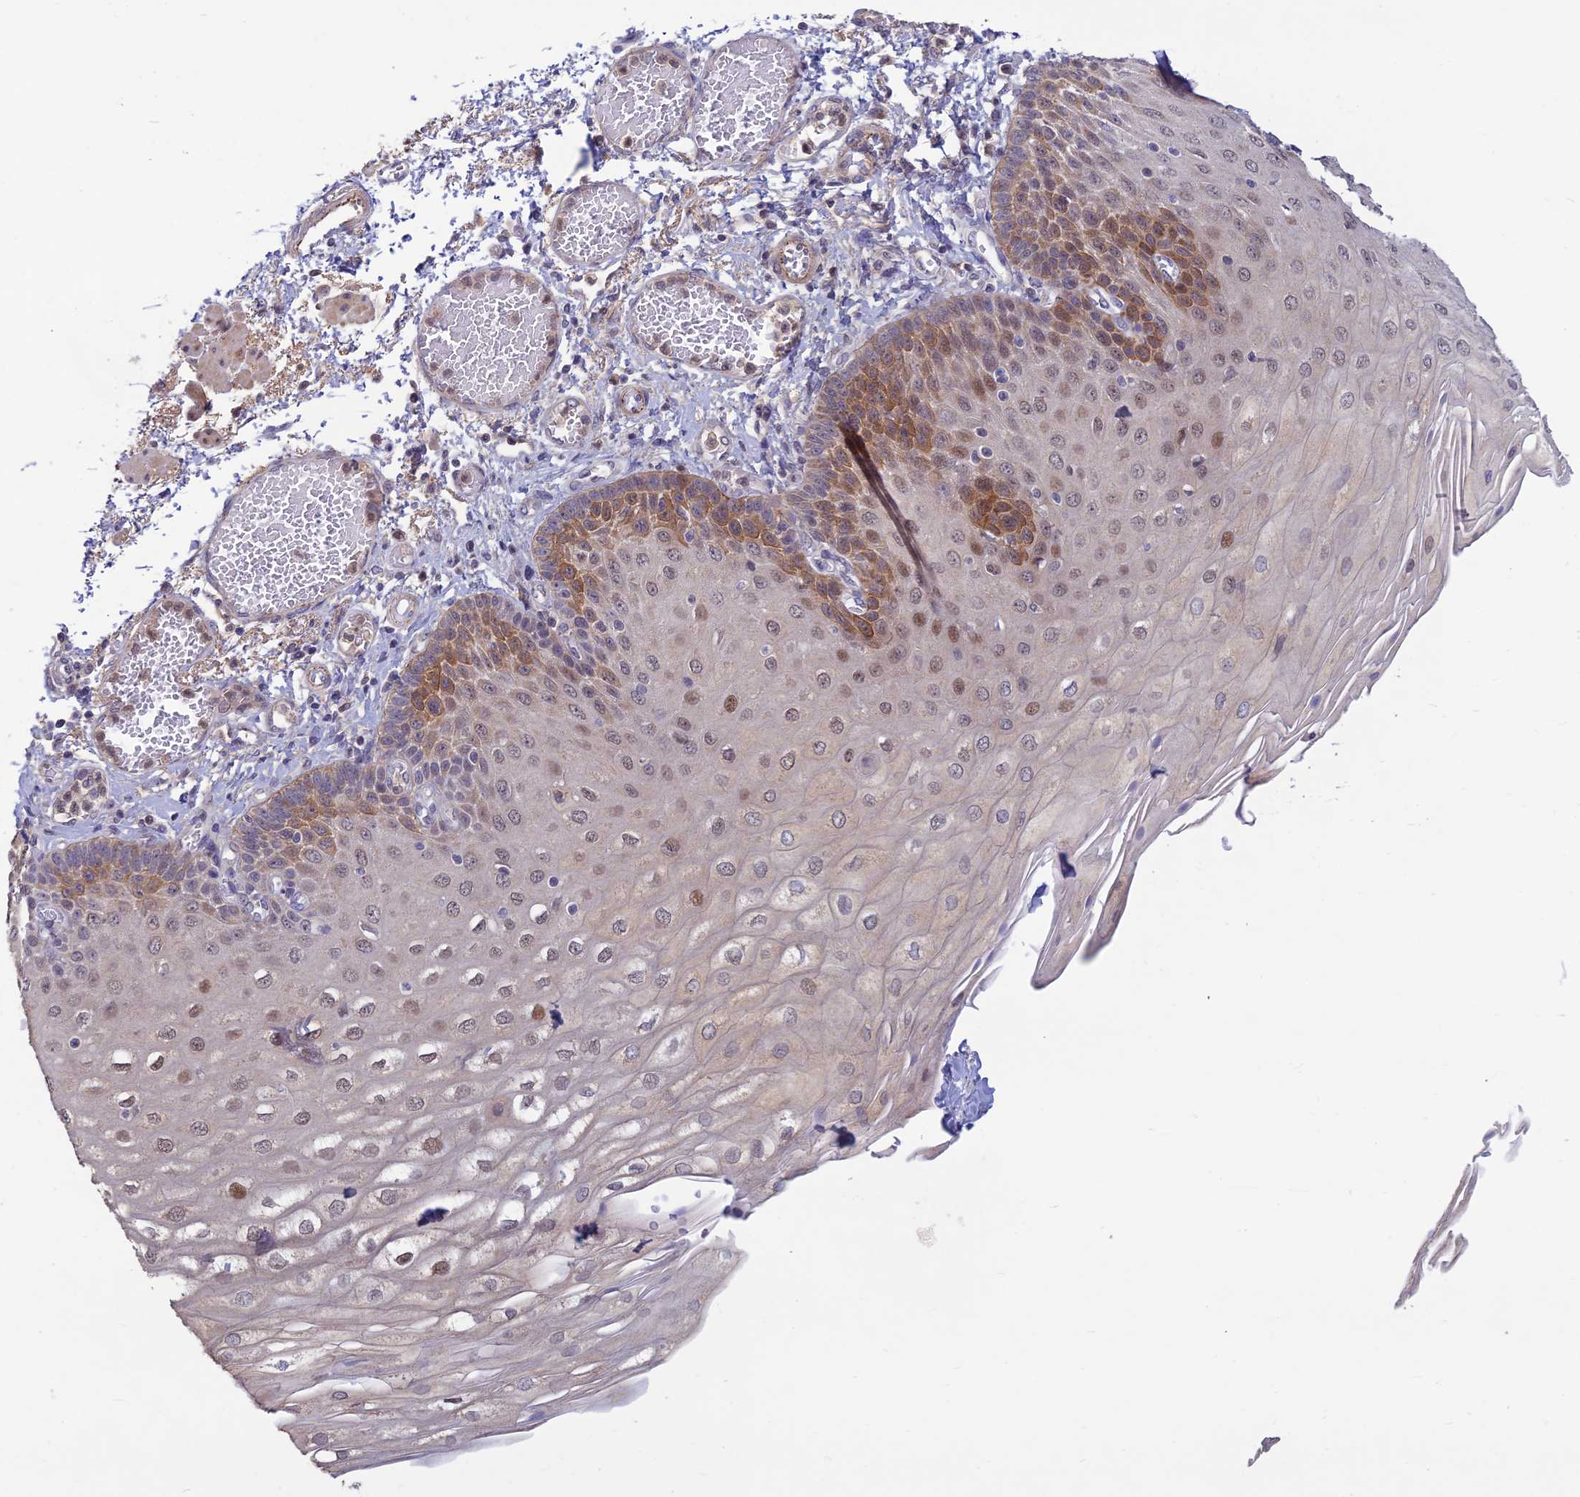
{"staining": {"intensity": "moderate", "quantity": "25%-75%", "location": "cytoplasmic/membranous,nuclear"}, "tissue": "esophagus", "cell_type": "Squamous epithelial cells", "image_type": "normal", "snomed": [{"axis": "morphology", "description": "Normal tissue, NOS"}, {"axis": "topography", "description": "Esophagus"}], "caption": "Moderate cytoplasmic/membranous,nuclear staining for a protein is identified in about 25%-75% of squamous epithelial cells of unremarkable esophagus using immunohistochemistry.", "gene": "FASTKD5", "patient": {"sex": "male", "age": 81}}